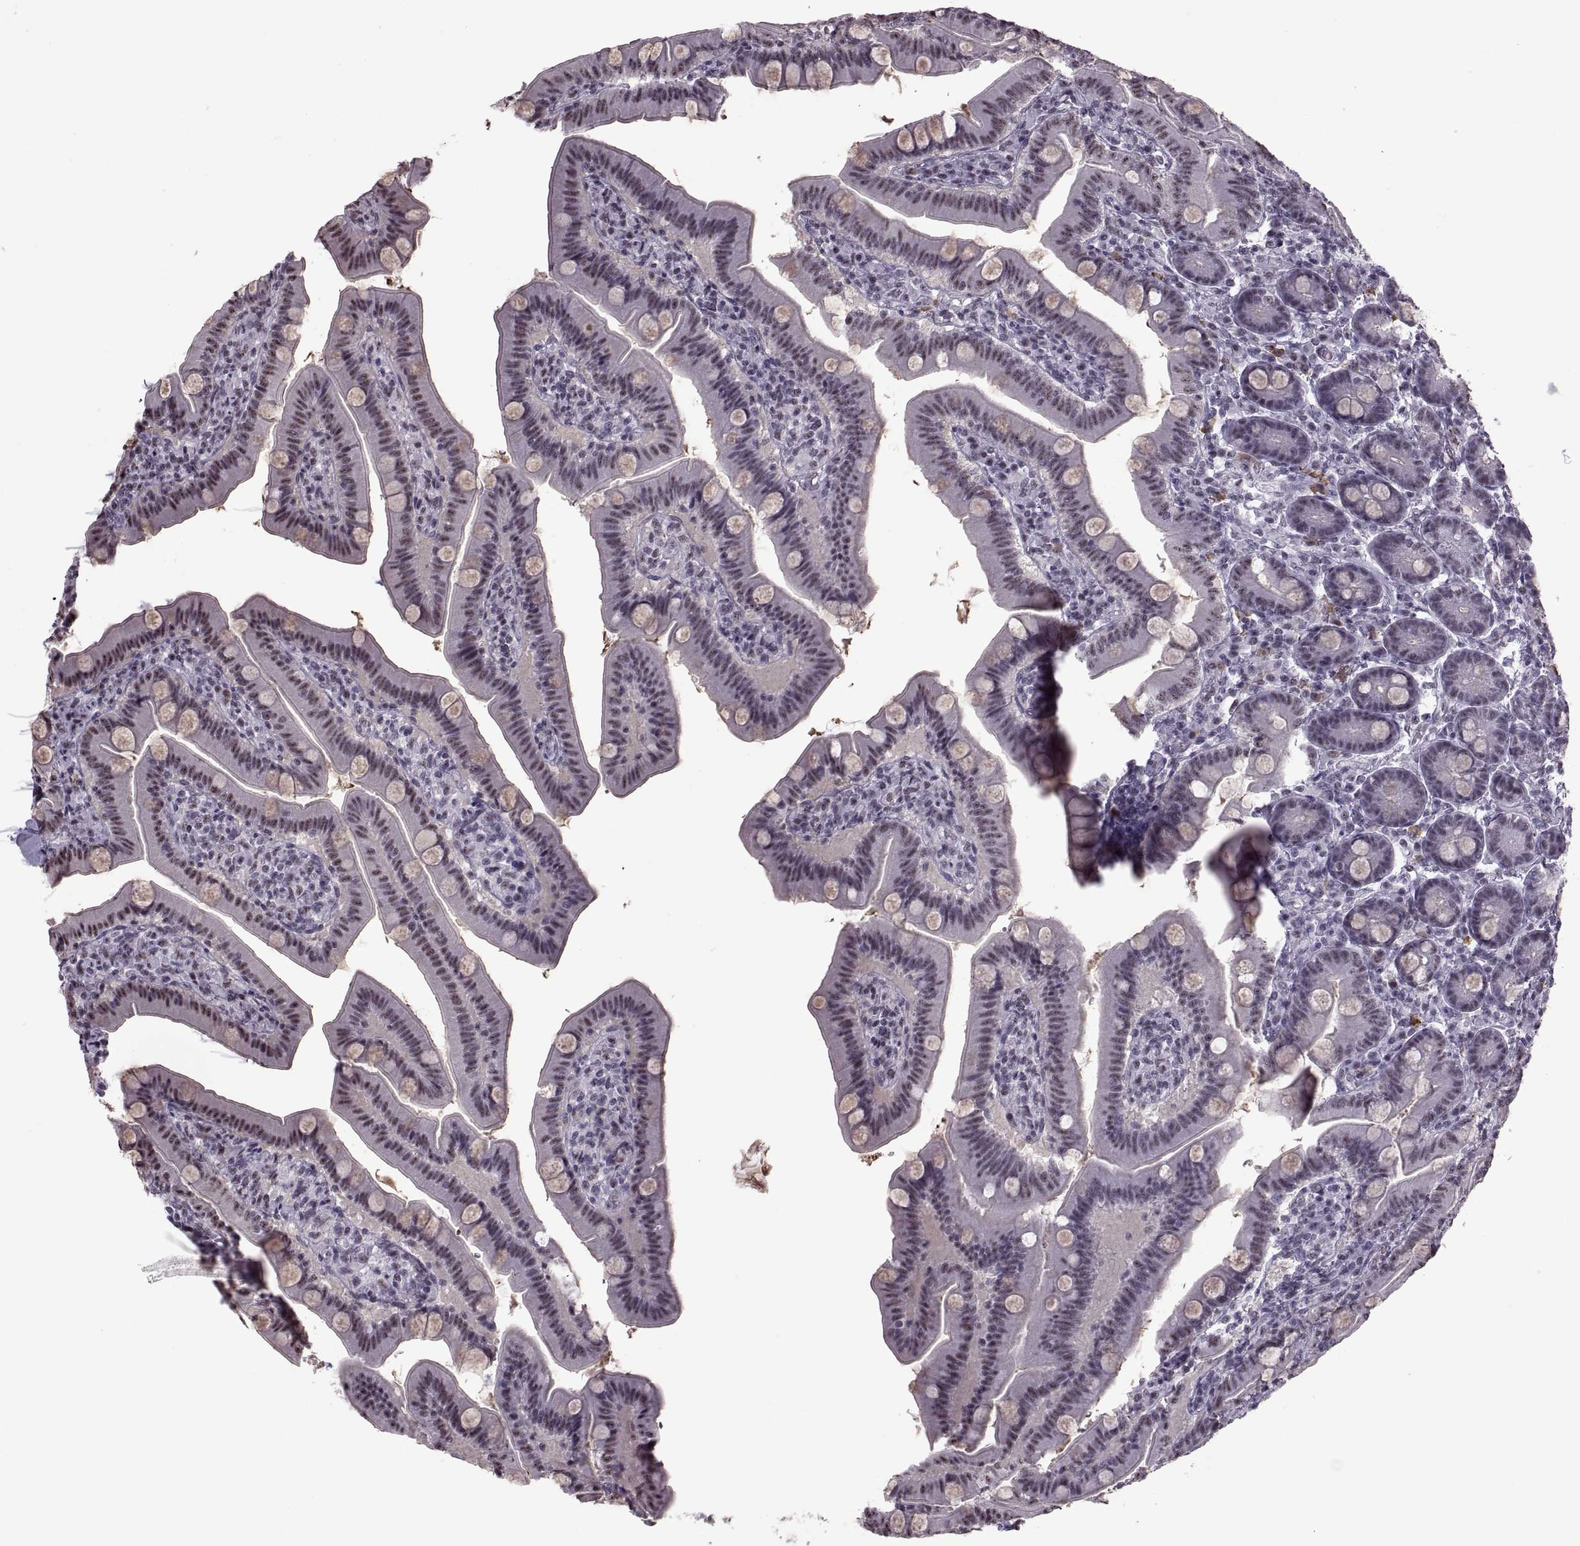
{"staining": {"intensity": "weak", "quantity": "<25%", "location": "nuclear"}, "tissue": "small intestine", "cell_type": "Glandular cells", "image_type": "normal", "snomed": [{"axis": "morphology", "description": "Normal tissue, NOS"}, {"axis": "topography", "description": "Small intestine"}], "caption": "IHC of unremarkable human small intestine reveals no staining in glandular cells.", "gene": "MAGEA4", "patient": {"sex": "male", "age": 66}}